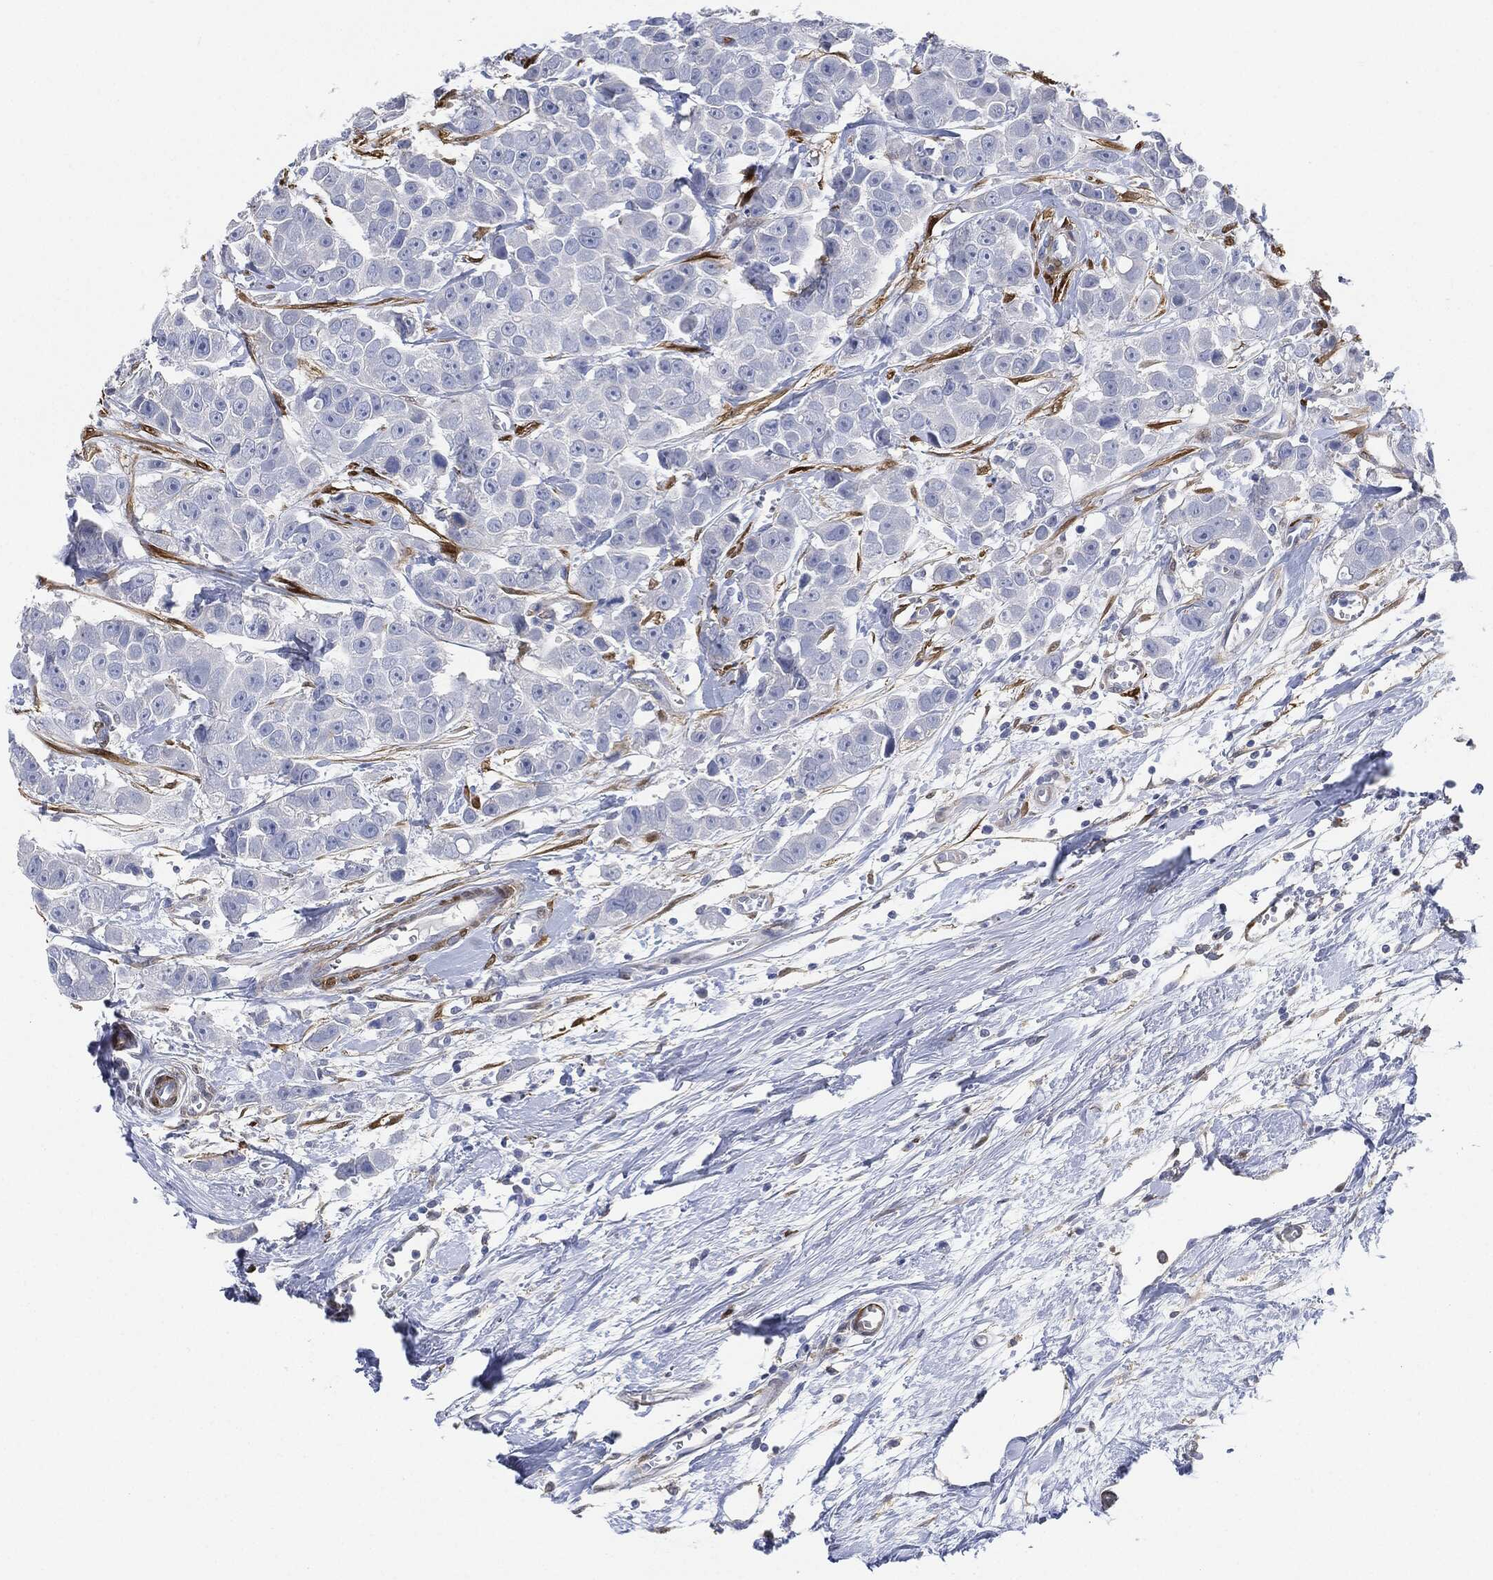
{"staining": {"intensity": "negative", "quantity": "none", "location": "none"}, "tissue": "breast cancer", "cell_type": "Tumor cells", "image_type": "cancer", "snomed": [{"axis": "morphology", "description": "Duct carcinoma"}, {"axis": "topography", "description": "Breast"}], "caption": "A high-resolution histopathology image shows immunohistochemistry staining of breast cancer (invasive ductal carcinoma), which exhibits no significant staining in tumor cells.", "gene": "TAGLN", "patient": {"sex": "female", "age": 35}}